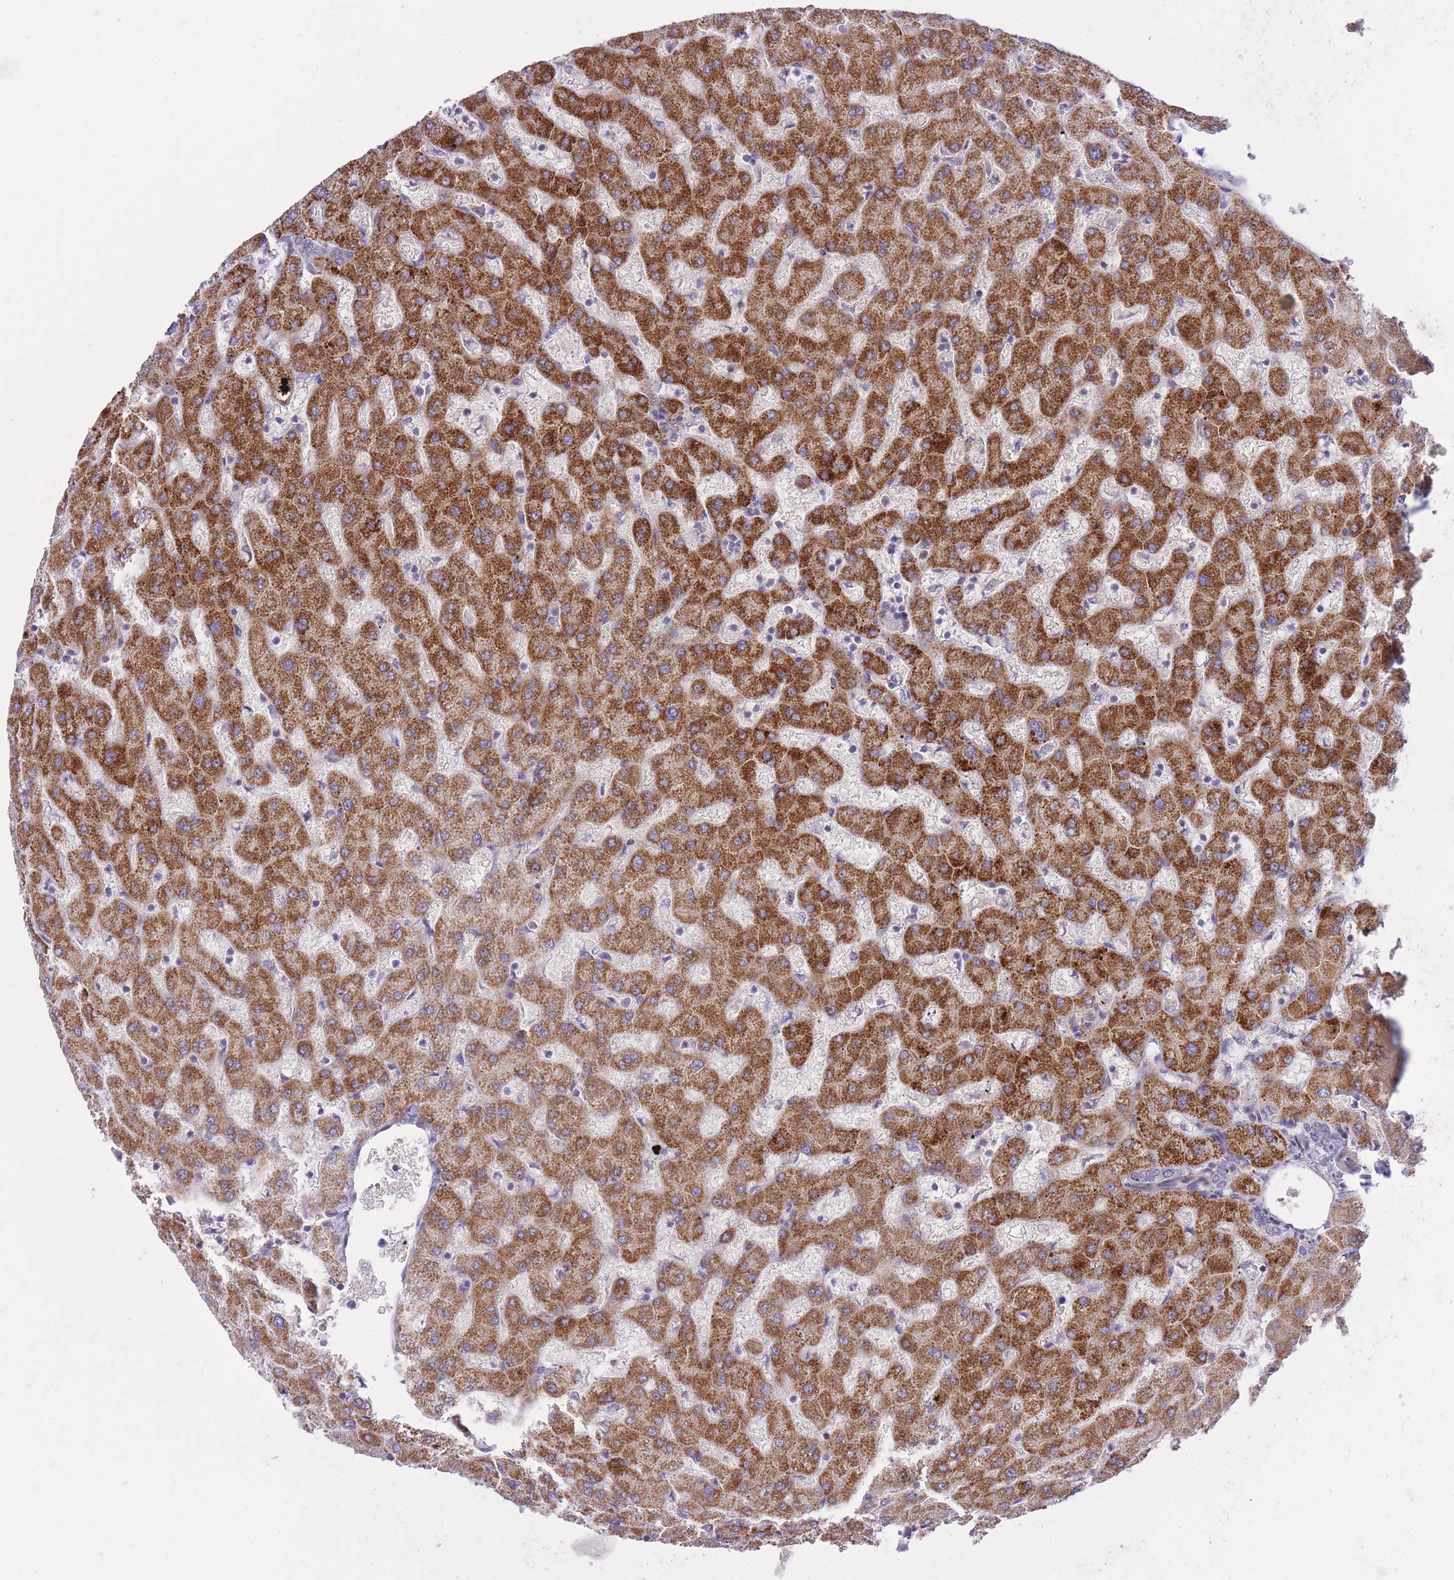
{"staining": {"intensity": "negative", "quantity": "none", "location": "none"}, "tissue": "liver", "cell_type": "Cholangiocytes", "image_type": "normal", "snomed": [{"axis": "morphology", "description": "Normal tissue, NOS"}, {"axis": "topography", "description": "Liver"}], "caption": "This is an IHC micrograph of normal liver. There is no staining in cholangiocytes.", "gene": "CHAC1", "patient": {"sex": "female", "age": 63}}